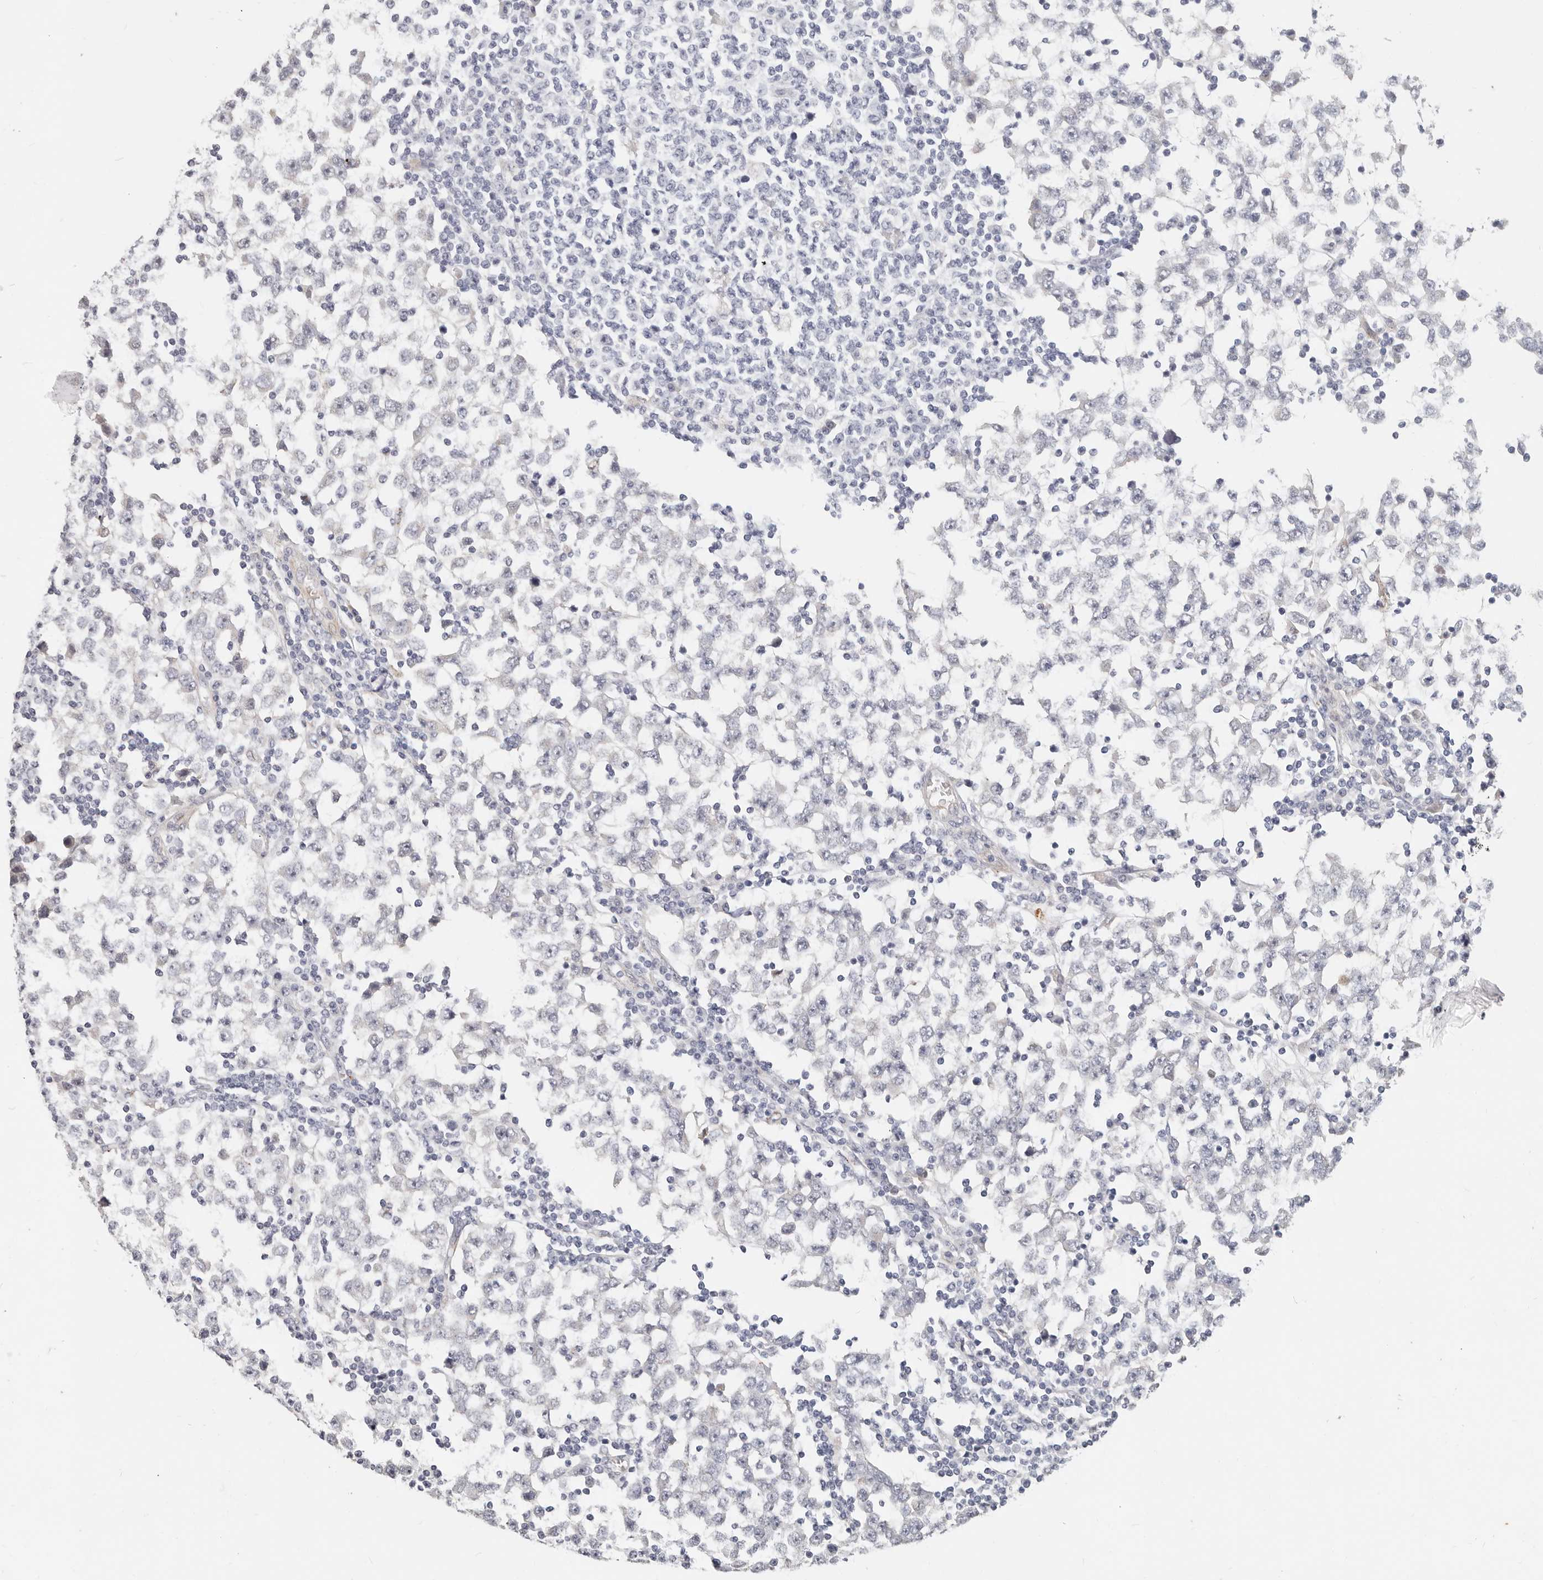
{"staining": {"intensity": "negative", "quantity": "none", "location": "none"}, "tissue": "testis cancer", "cell_type": "Tumor cells", "image_type": "cancer", "snomed": [{"axis": "morphology", "description": "Seminoma, NOS"}, {"axis": "topography", "description": "Testis"}], "caption": "Tumor cells are negative for brown protein staining in seminoma (testis).", "gene": "ZRANB1", "patient": {"sex": "male", "age": 65}}